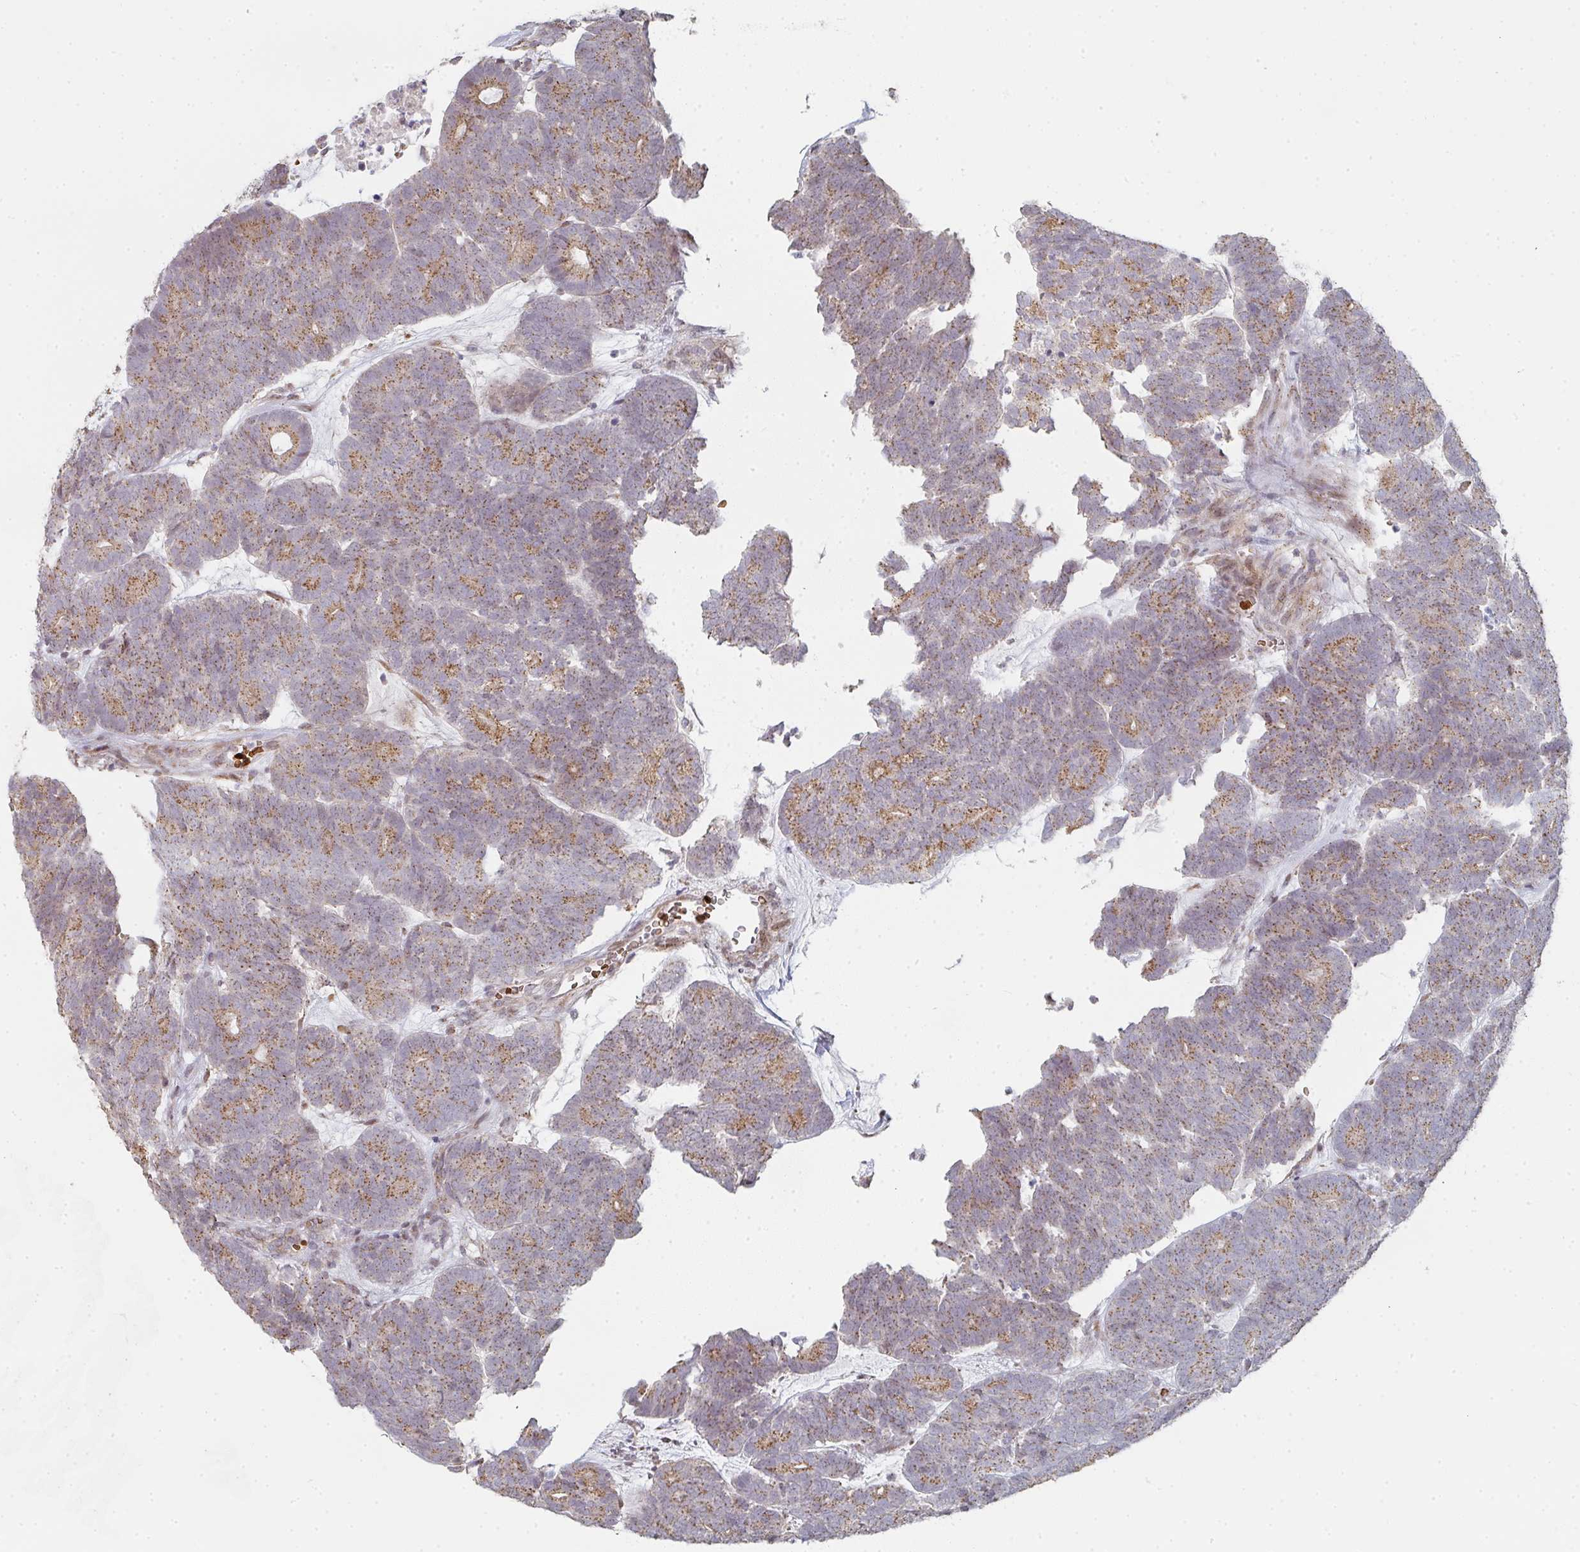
{"staining": {"intensity": "moderate", "quantity": ">75%", "location": "cytoplasmic/membranous"}, "tissue": "head and neck cancer", "cell_type": "Tumor cells", "image_type": "cancer", "snomed": [{"axis": "morphology", "description": "Adenocarcinoma, NOS"}, {"axis": "topography", "description": "Head-Neck"}], "caption": "This image exhibits adenocarcinoma (head and neck) stained with immunohistochemistry to label a protein in brown. The cytoplasmic/membranous of tumor cells show moderate positivity for the protein. Nuclei are counter-stained blue.", "gene": "ZNF526", "patient": {"sex": "female", "age": 81}}